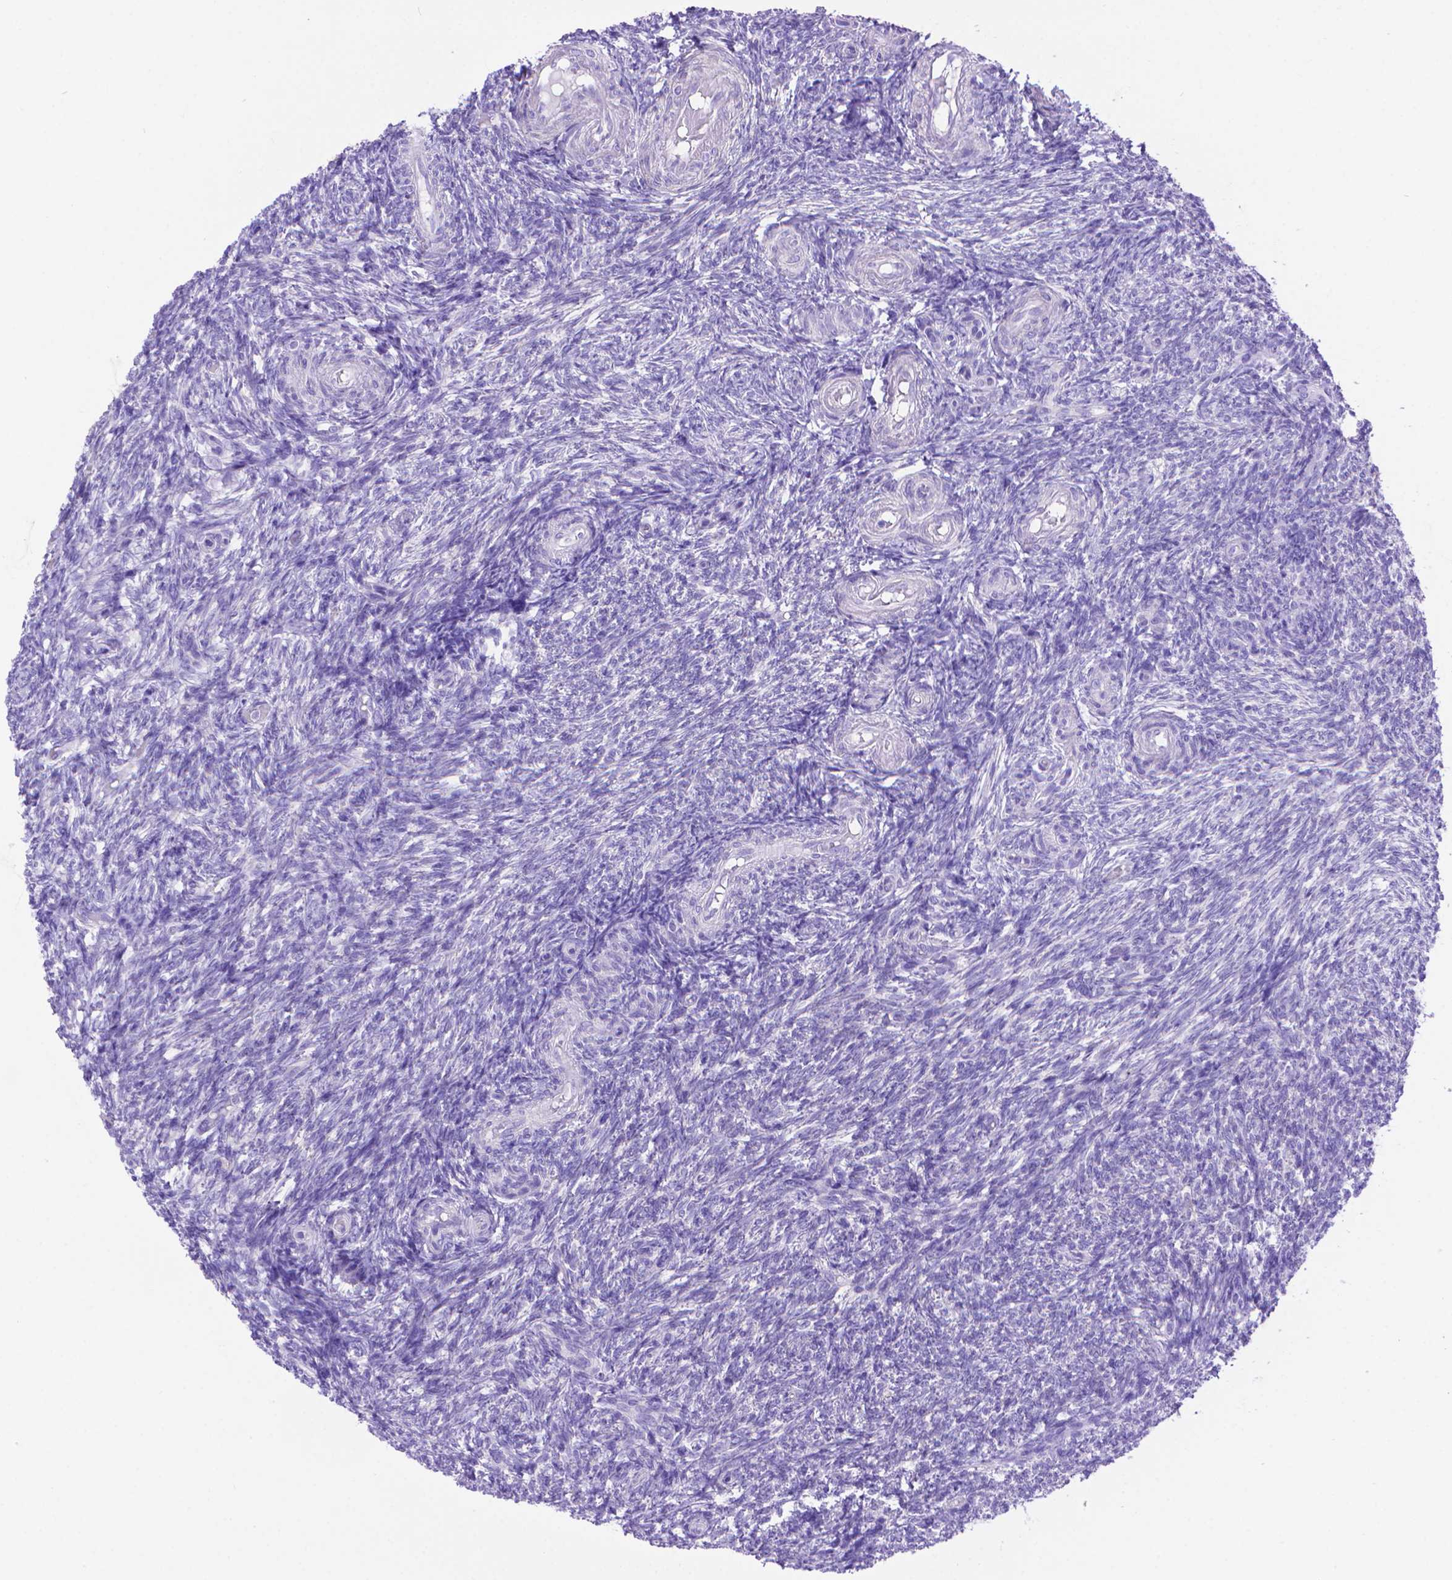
{"staining": {"intensity": "negative", "quantity": "none", "location": "none"}, "tissue": "ovary", "cell_type": "Ovarian stroma cells", "image_type": "normal", "snomed": [{"axis": "morphology", "description": "Normal tissue, NOS"}, {"axis": "topography", "description": "Ovary"}], "caption": "Immunohistochemistry (IHC) micrograph of unremarkable human ovary stained for a protein (brown), which demonstrates no expression in ovarian stroma cells. (IHC, brightfield microscopy, high magnification).", "gene": "DHRS2", "patient": {"sex": "female", "age": 39}}